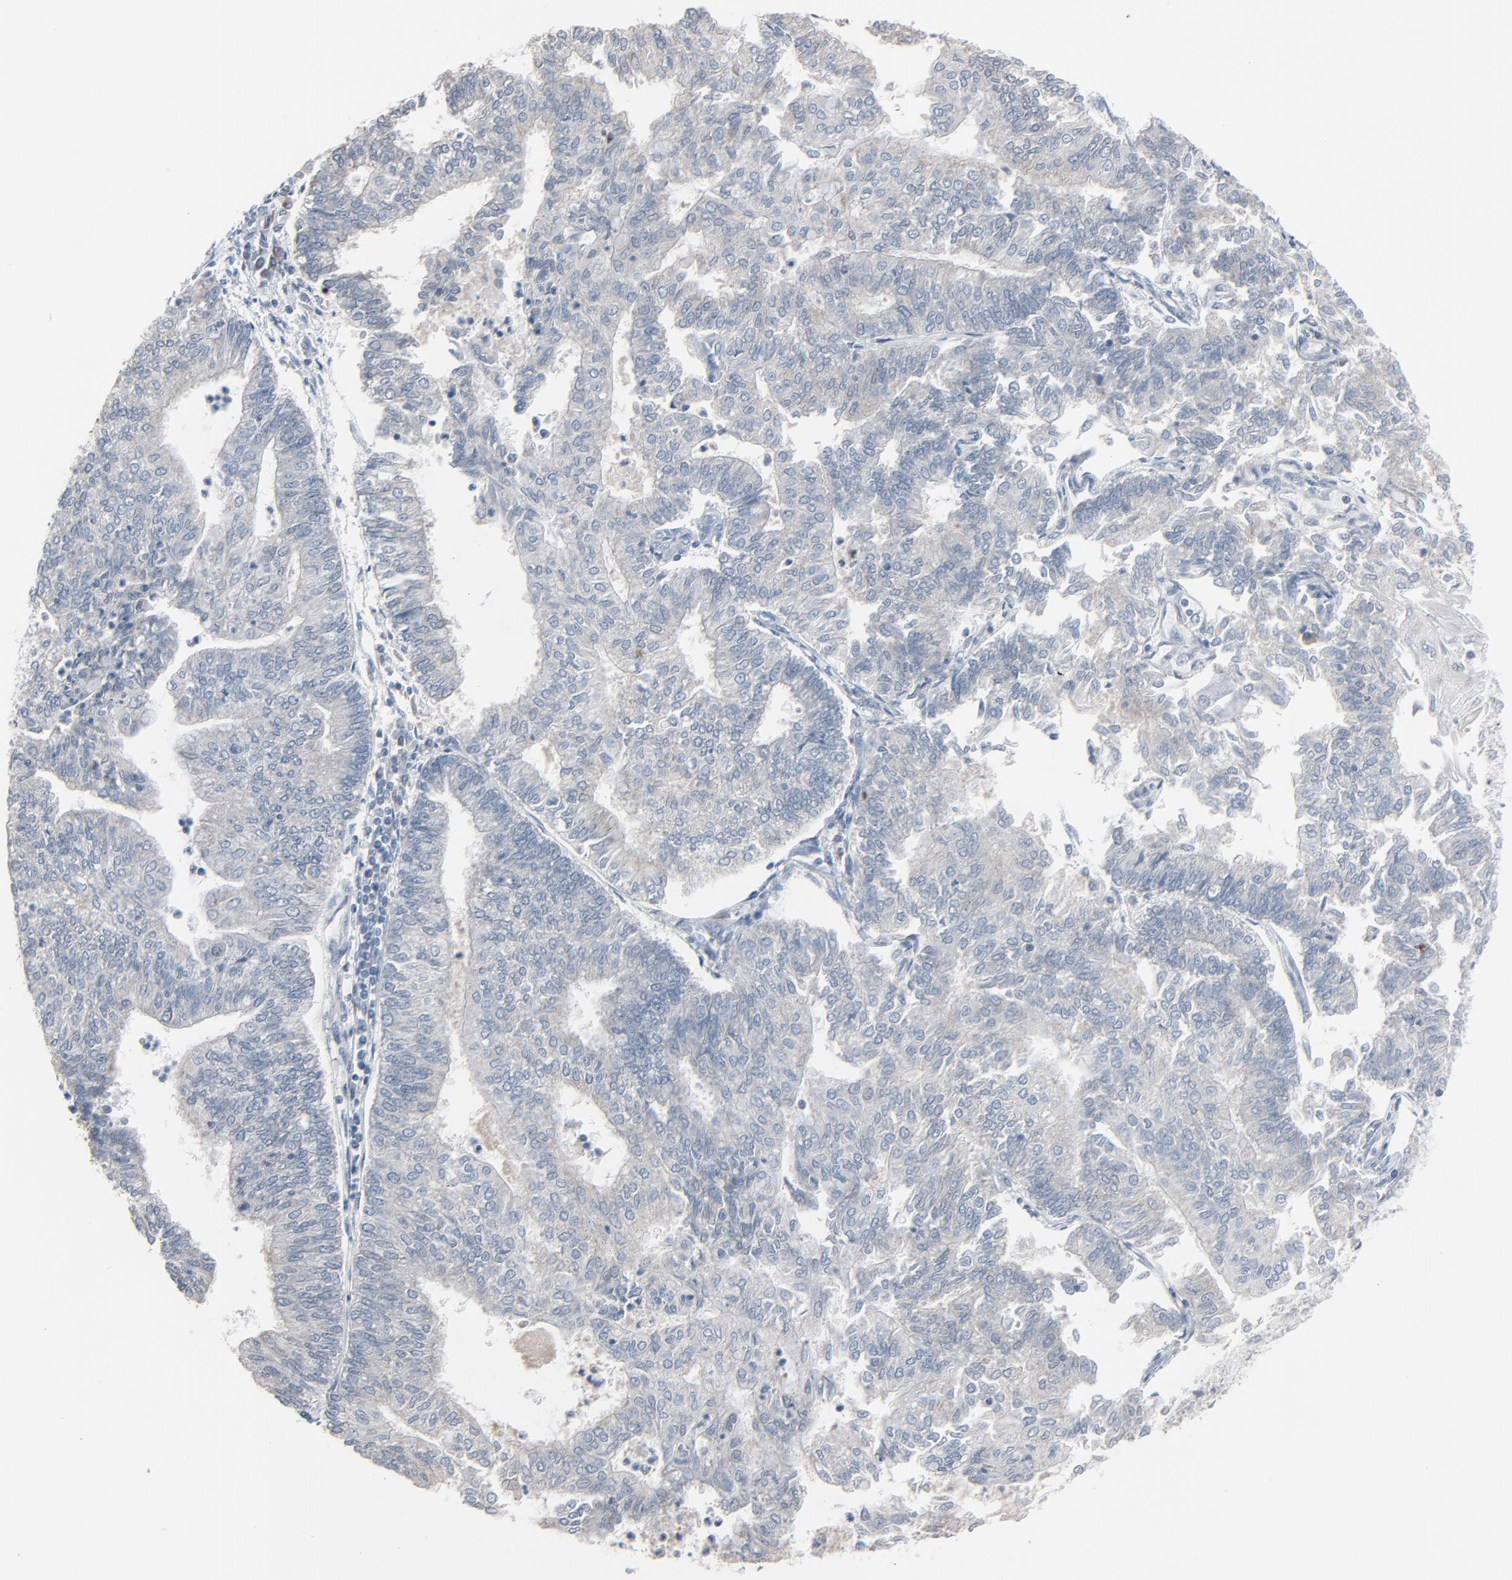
{"staining": {"intensity": "negative", "quantity": "none", "location": "none"}, "tissue": "endometrial cancer", "cell_type": "Tumor cells", "image_type": "cancer", "snomed": [{"axis": "morphology", "description": "Adenocarcinoma, NOS"}, {"axis": "topography", "description": "Endometrium"}], "caption": "Immunohistochemistry of endometrial cancer displays no staining in tumor cells.", "gene": "SAGE1", "patient": {"sex": "female", "age": 59}}